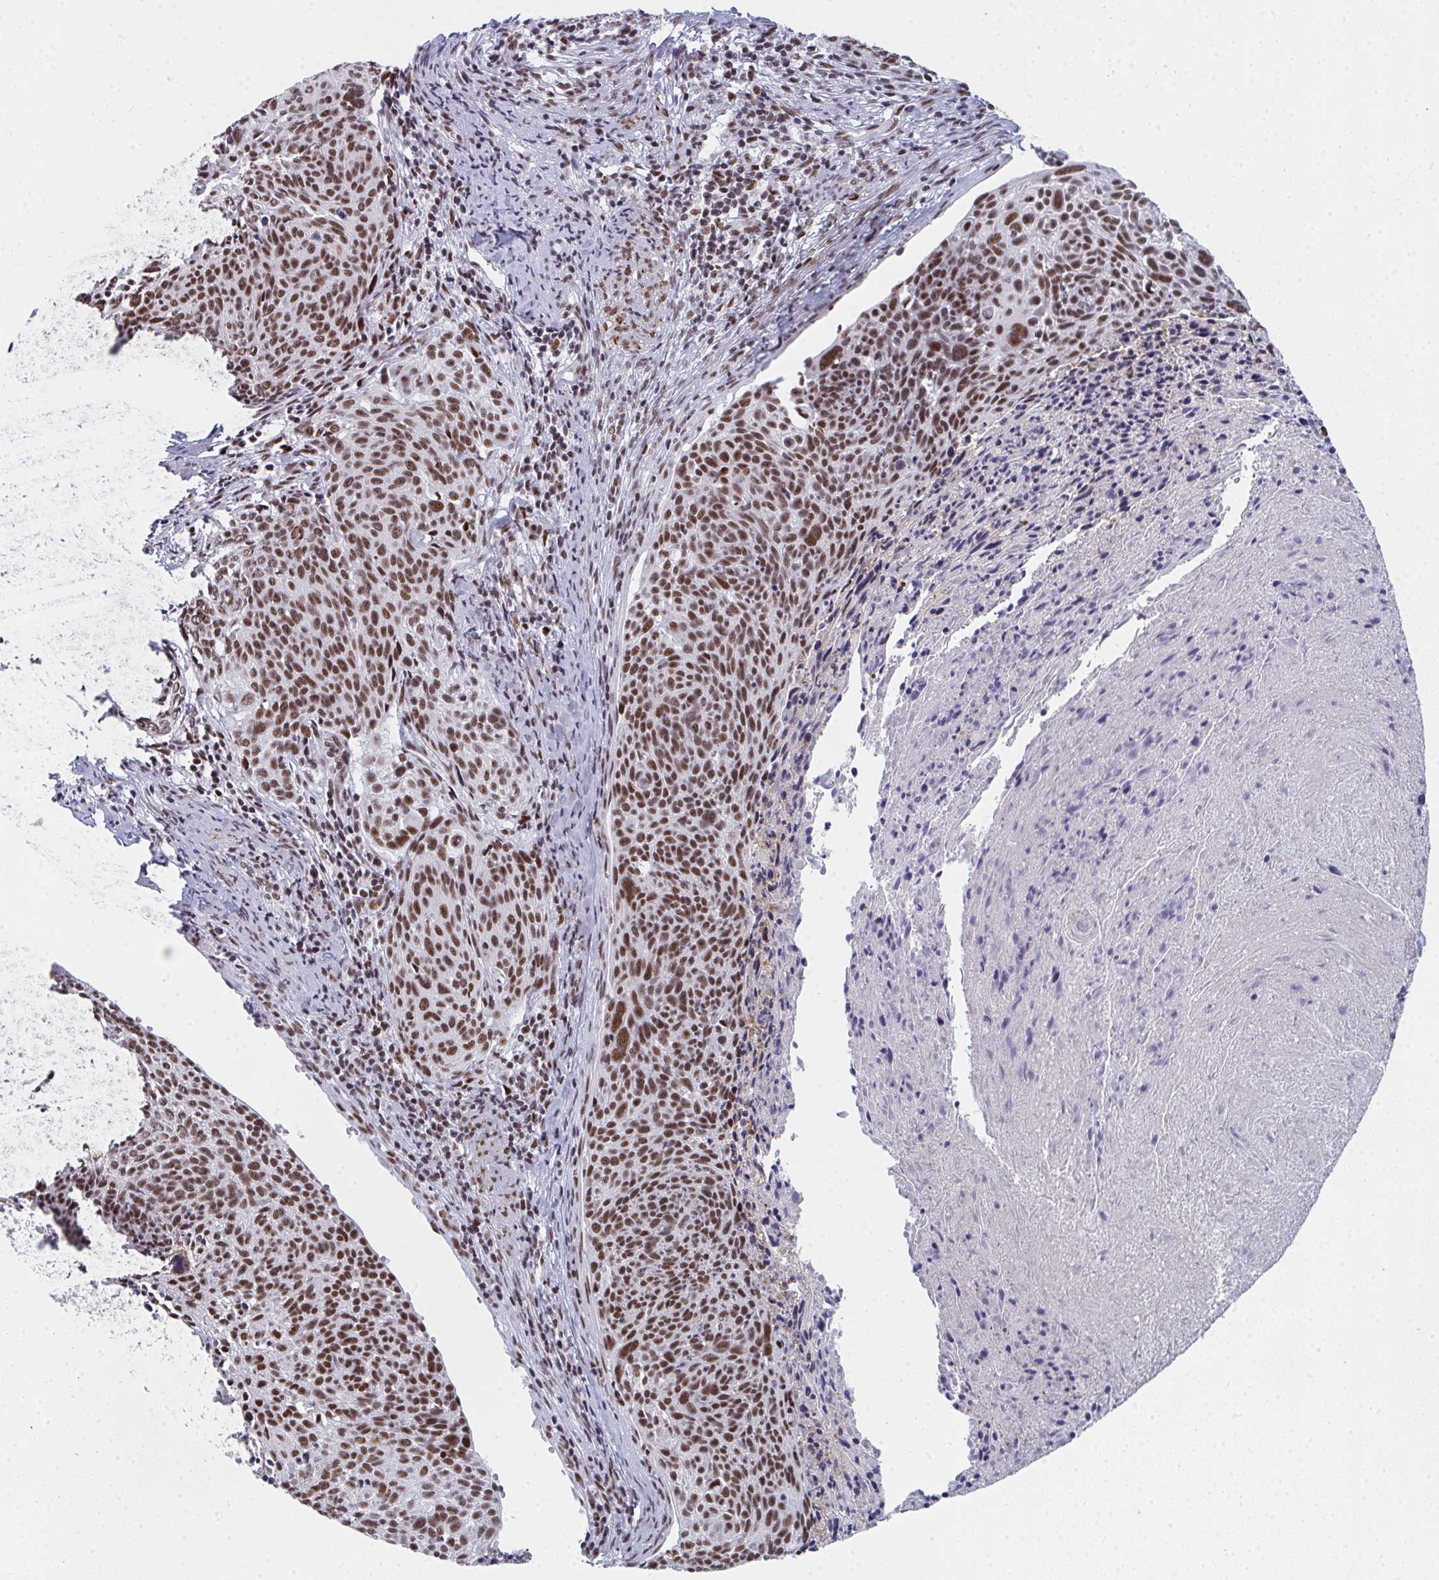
{"staining": {"intensity": "moderate", "quantity": ">75%", "location": "nuclear"}, "tissue": "cervical cancer", "cell_type": "Tumor cells", "image_type": "cancer", "snomed": [{"axis": "morphology", "description": "Squamous cell carcinoma, NOS"}, {"axis": "topography", "description": "Cervix"}], "caption": "Immunohistochemistry (IHC) (DAB) staining of cervical cancer (squamous cell carcinoma) exhibits moderate nuclear protein expression in about >75% of tumor cells.", "gene": "SNRNP70", "patient": {"sex": "female", "age": 49}}